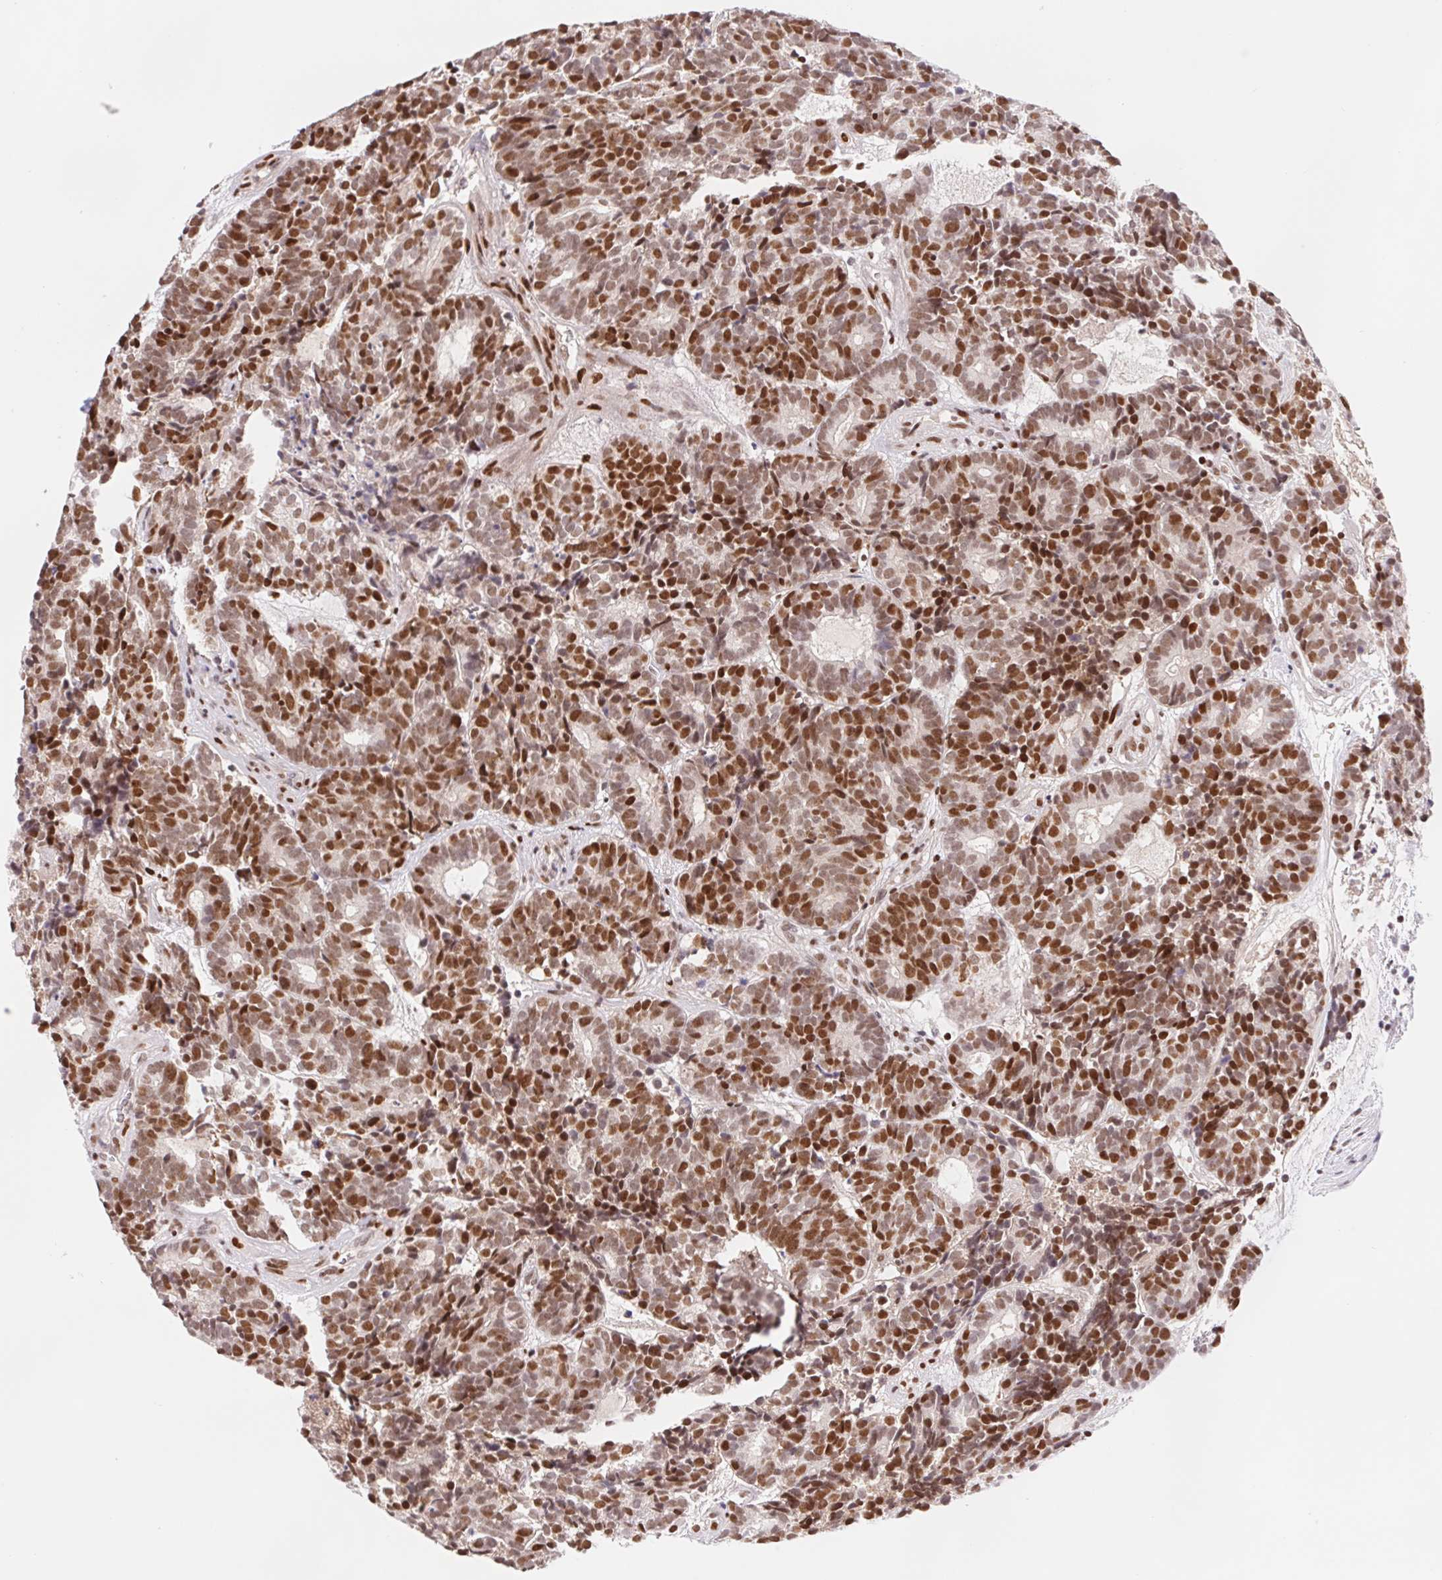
{"staining": {"intensity": "strong", "quantity": ">75%", "location": "nuclear"}, "tissue": "head and neck cancer", "cell_type": "Tumor cells", "image_type": "cancer", "snomed": [{"axis": "morphology", "description": "Adenocarcinoma, NOS"}, {"axis": "topography", "description": "Head-Neck"}], "caption": "Strong nuclear positivity for a protein is present in about >75% of tumor cells of adenocarcinoma (head and neck) using immunohistochemistry.", "gene": "TRERF1", "patient": {"sex": "female", "age": 81}}